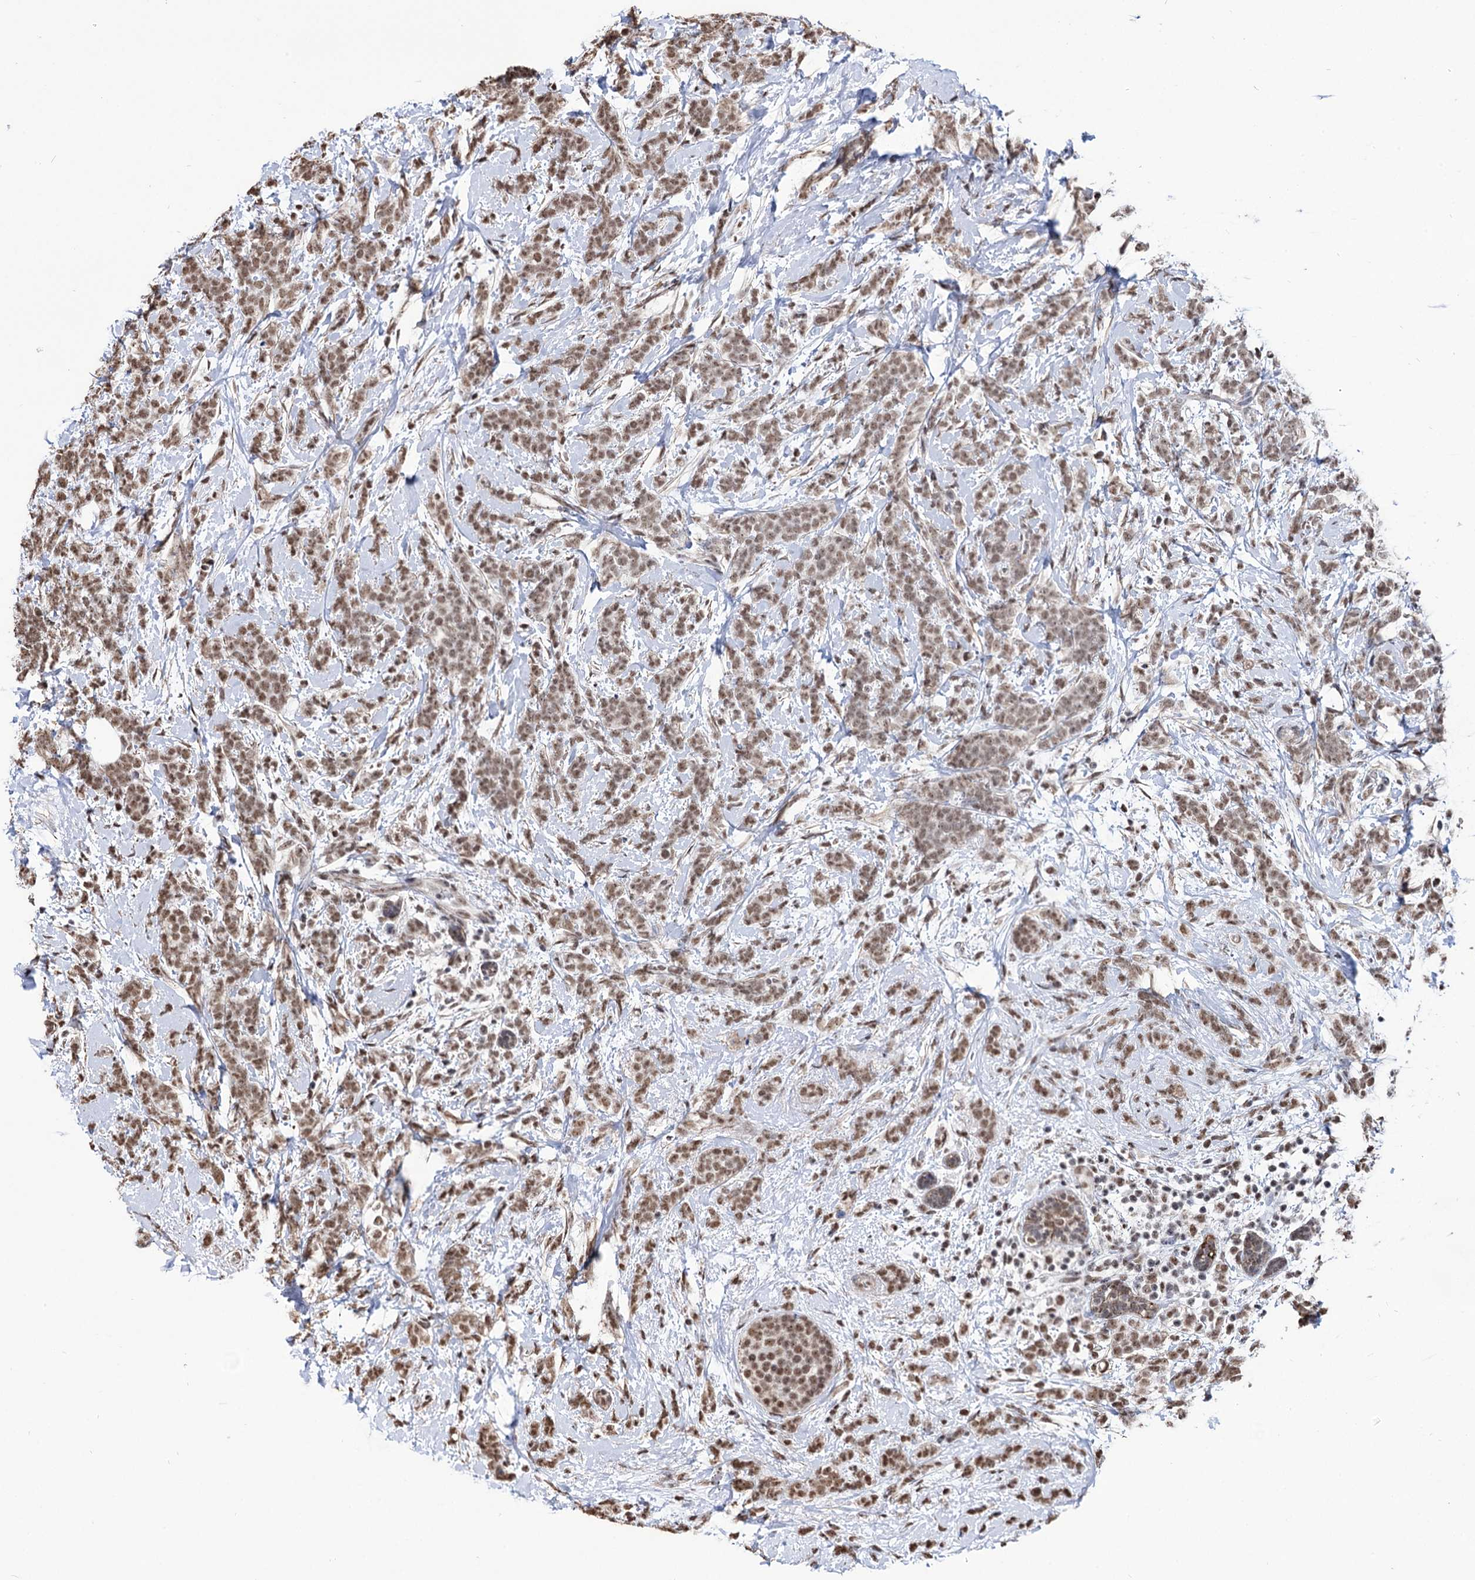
{"staining": {"intensity": "moderate", "quantity": ">75%", "location": "nuclear"}, "tissue": "breast cancer", "cell_type": "Tumor cells", "image_type": "cancer", "snomed": [{"axis": "morphology", "description": "Lobular carcinoma"}, {"axis": "topography", "description": "Breast"}], "caption": "The micrograph exhibits immunohistochemical staining of breast cancer. There is moderate nuclear staining is identified in about >75% of tumor cells.", "gene": "ABHD10", "patient": {"sex": "female", "age": 58}}